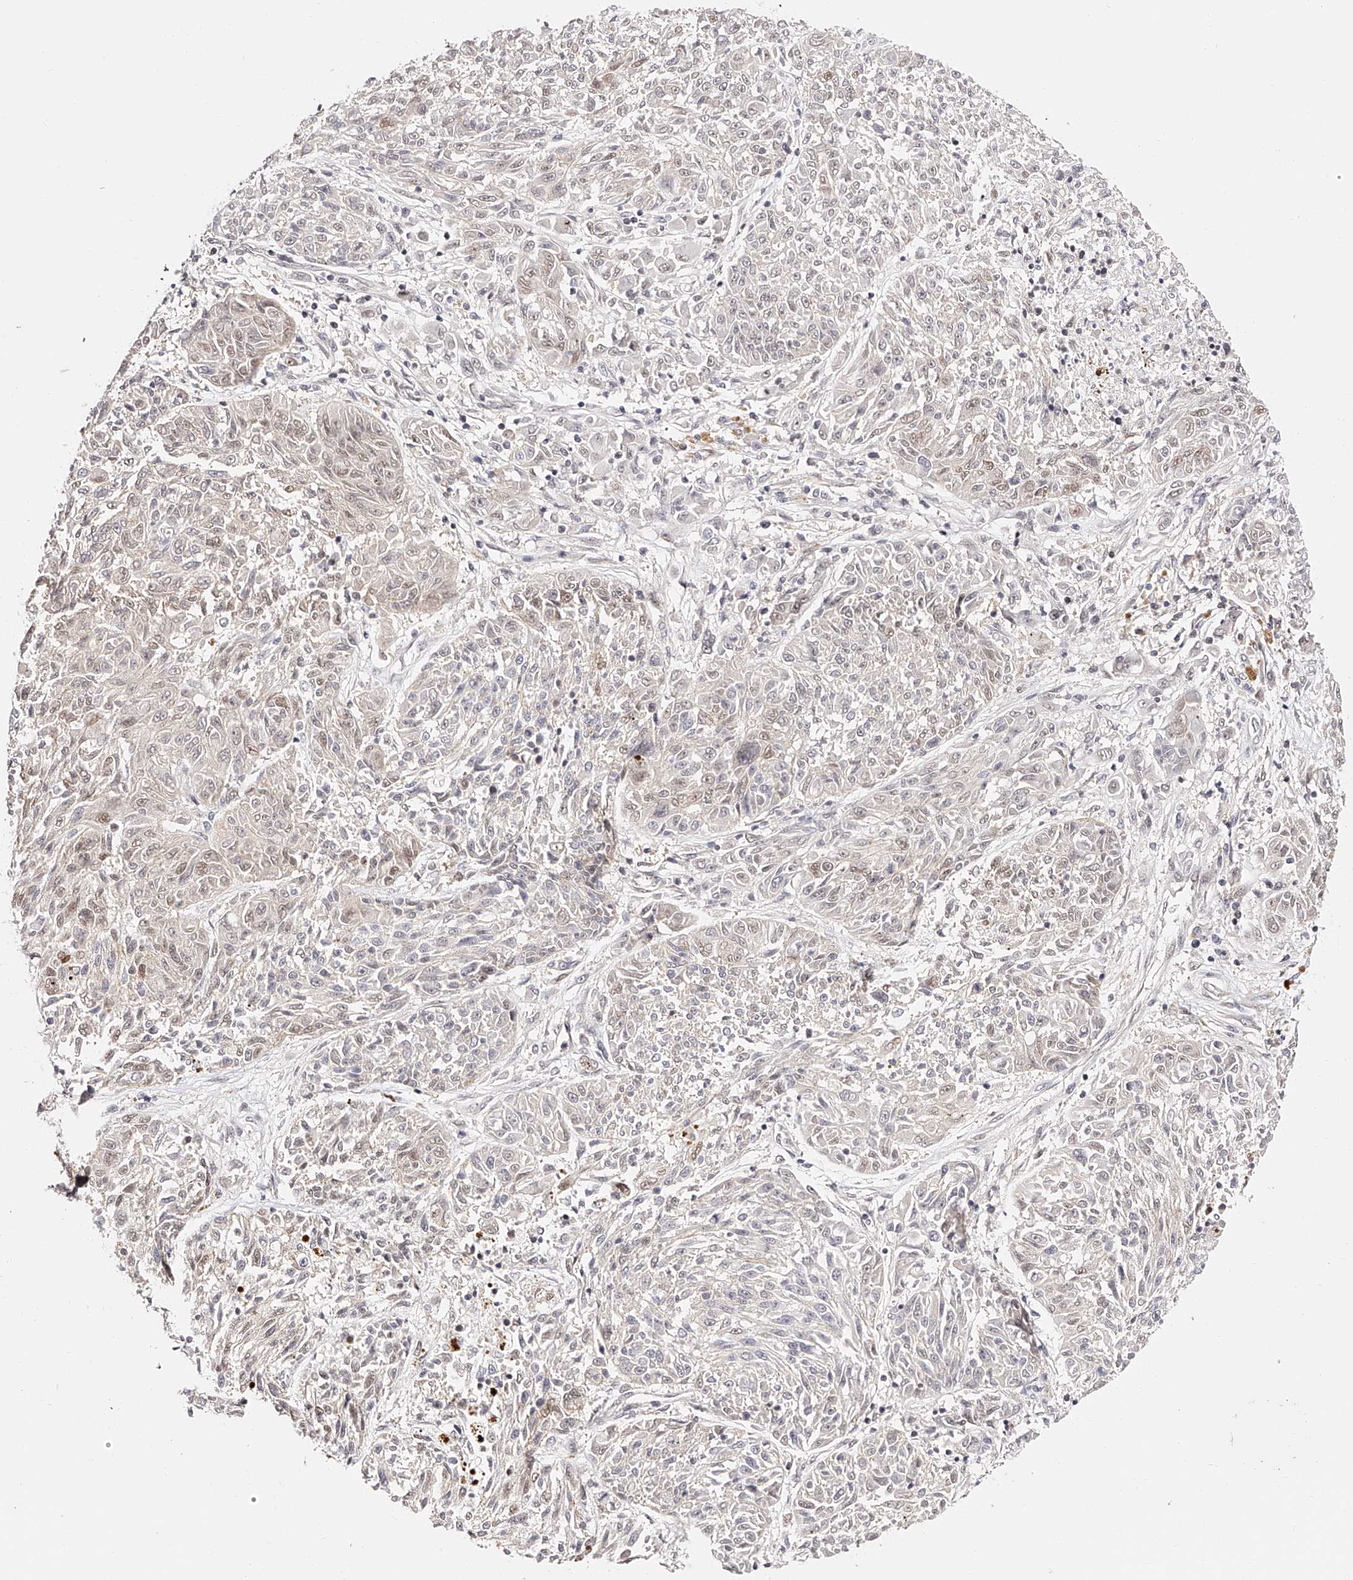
{"staining": {"intensity": "weak", "quantity": "<25%", "location": "nuclear"}, "tissue": "melanoma", "cell_type": "Tumor cells", "image_type": "cancer", "snomed": [{"axis": "morphology", "description": "Malignant melanoma, NOS"}, {"axis": "topography", "description": "Skin"}], "caption": "Immunohistochemistry (IHC) of malignant melanoma exhibits no expression in tumor cells.", "gene": "USF3", "patient": {"sex": "male", "age": 53}}